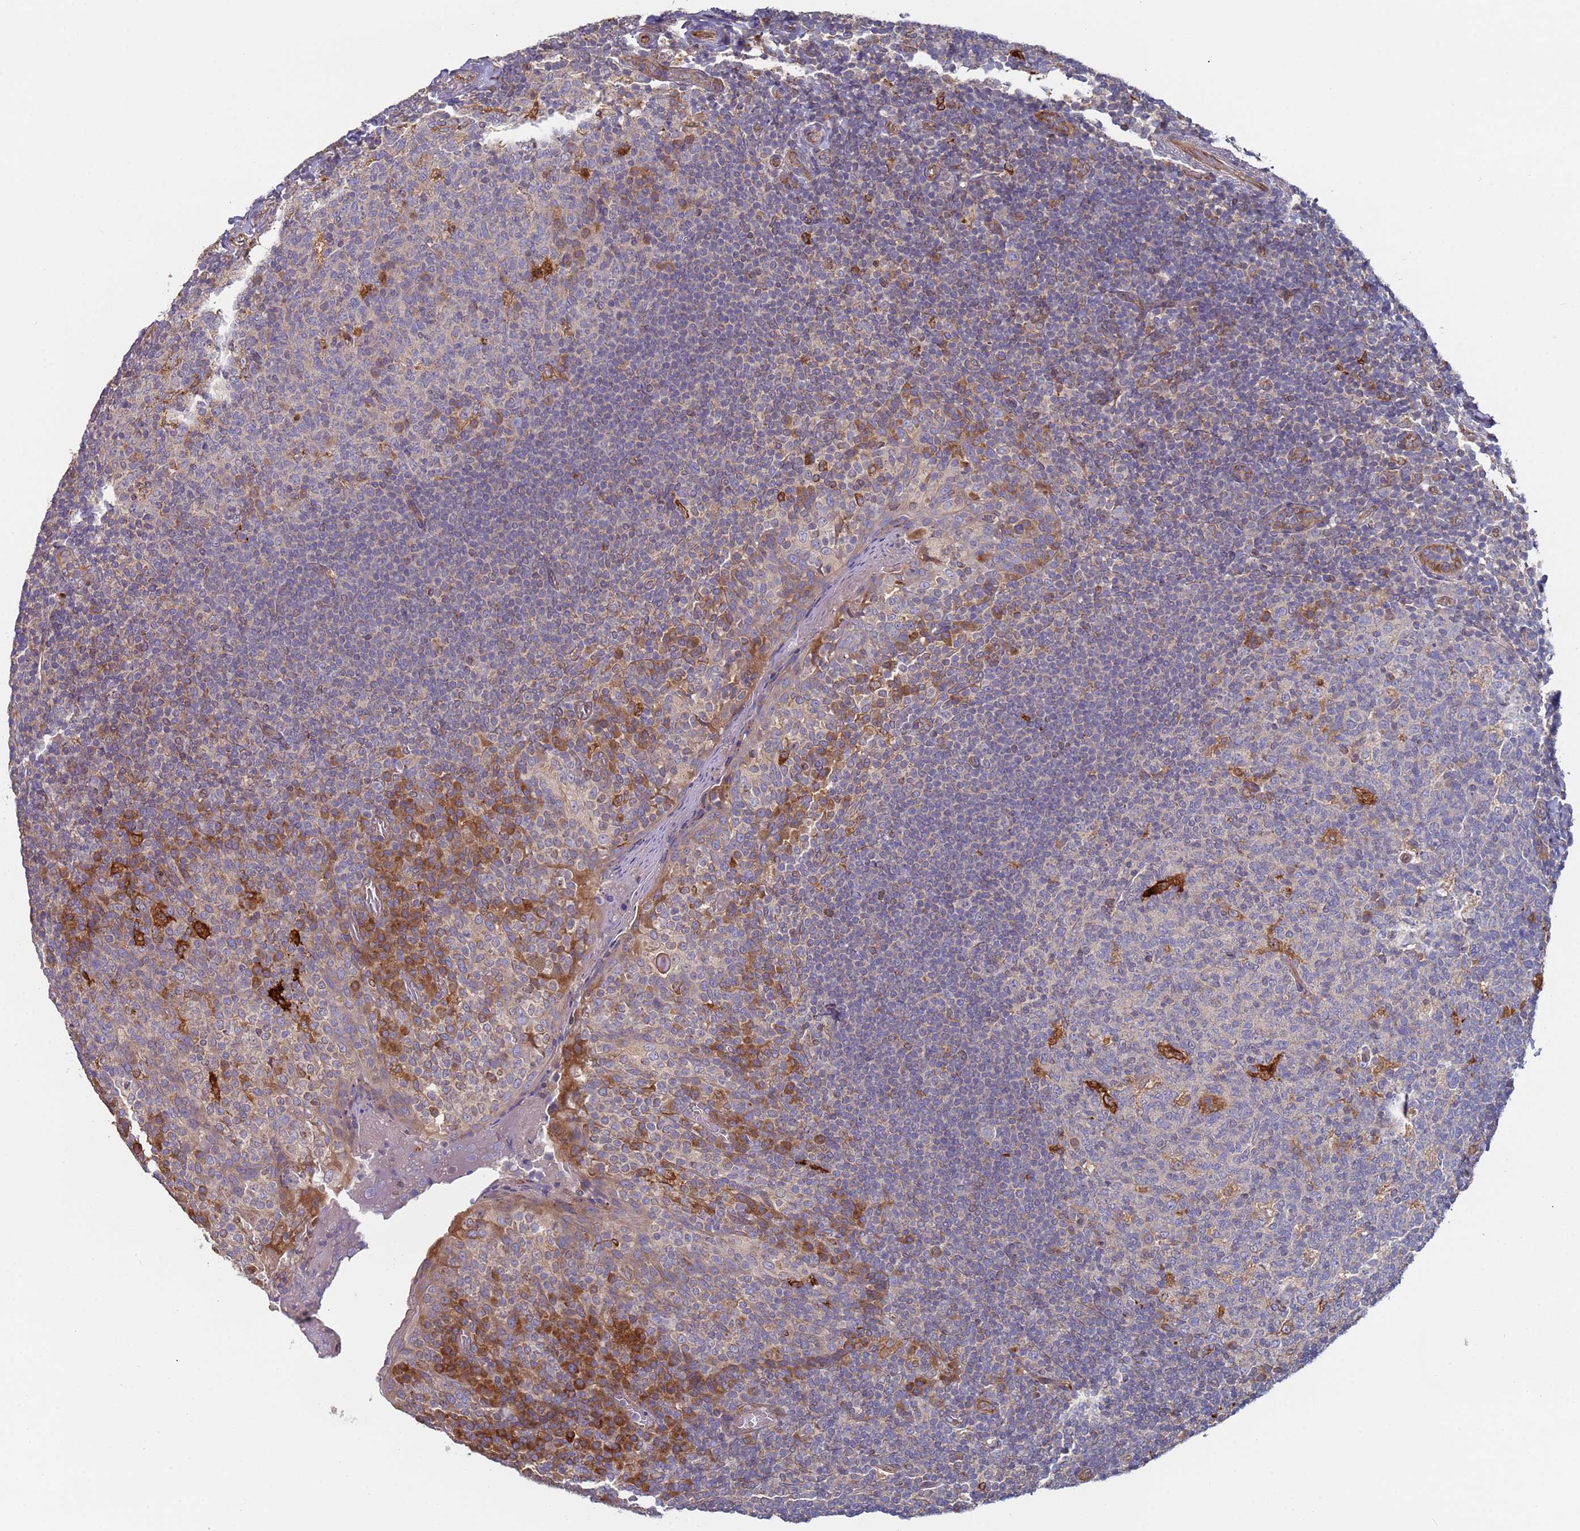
{"staining": {"intensity": "moderate", "quantity": "<25%", "location": "cytoplasmic/membranous"}, "tissue": "tonsil", "cell_type": "Germinal center cells", "image_type": "normal", "snomed": [{"axis": "morphology", "description": "Normal tissue, NOS"}, {"axis": "topography", "description": "Tonsil"}], "caption": "Benign tonsil reveals moderate cytoplasmic/membranous positivity in about <25% of germinal center cells The protein is shown in brown color, while the nuclei are stained blue..", "gene": "MALRD1", "patient": {"sex": "female", "age": 19}}